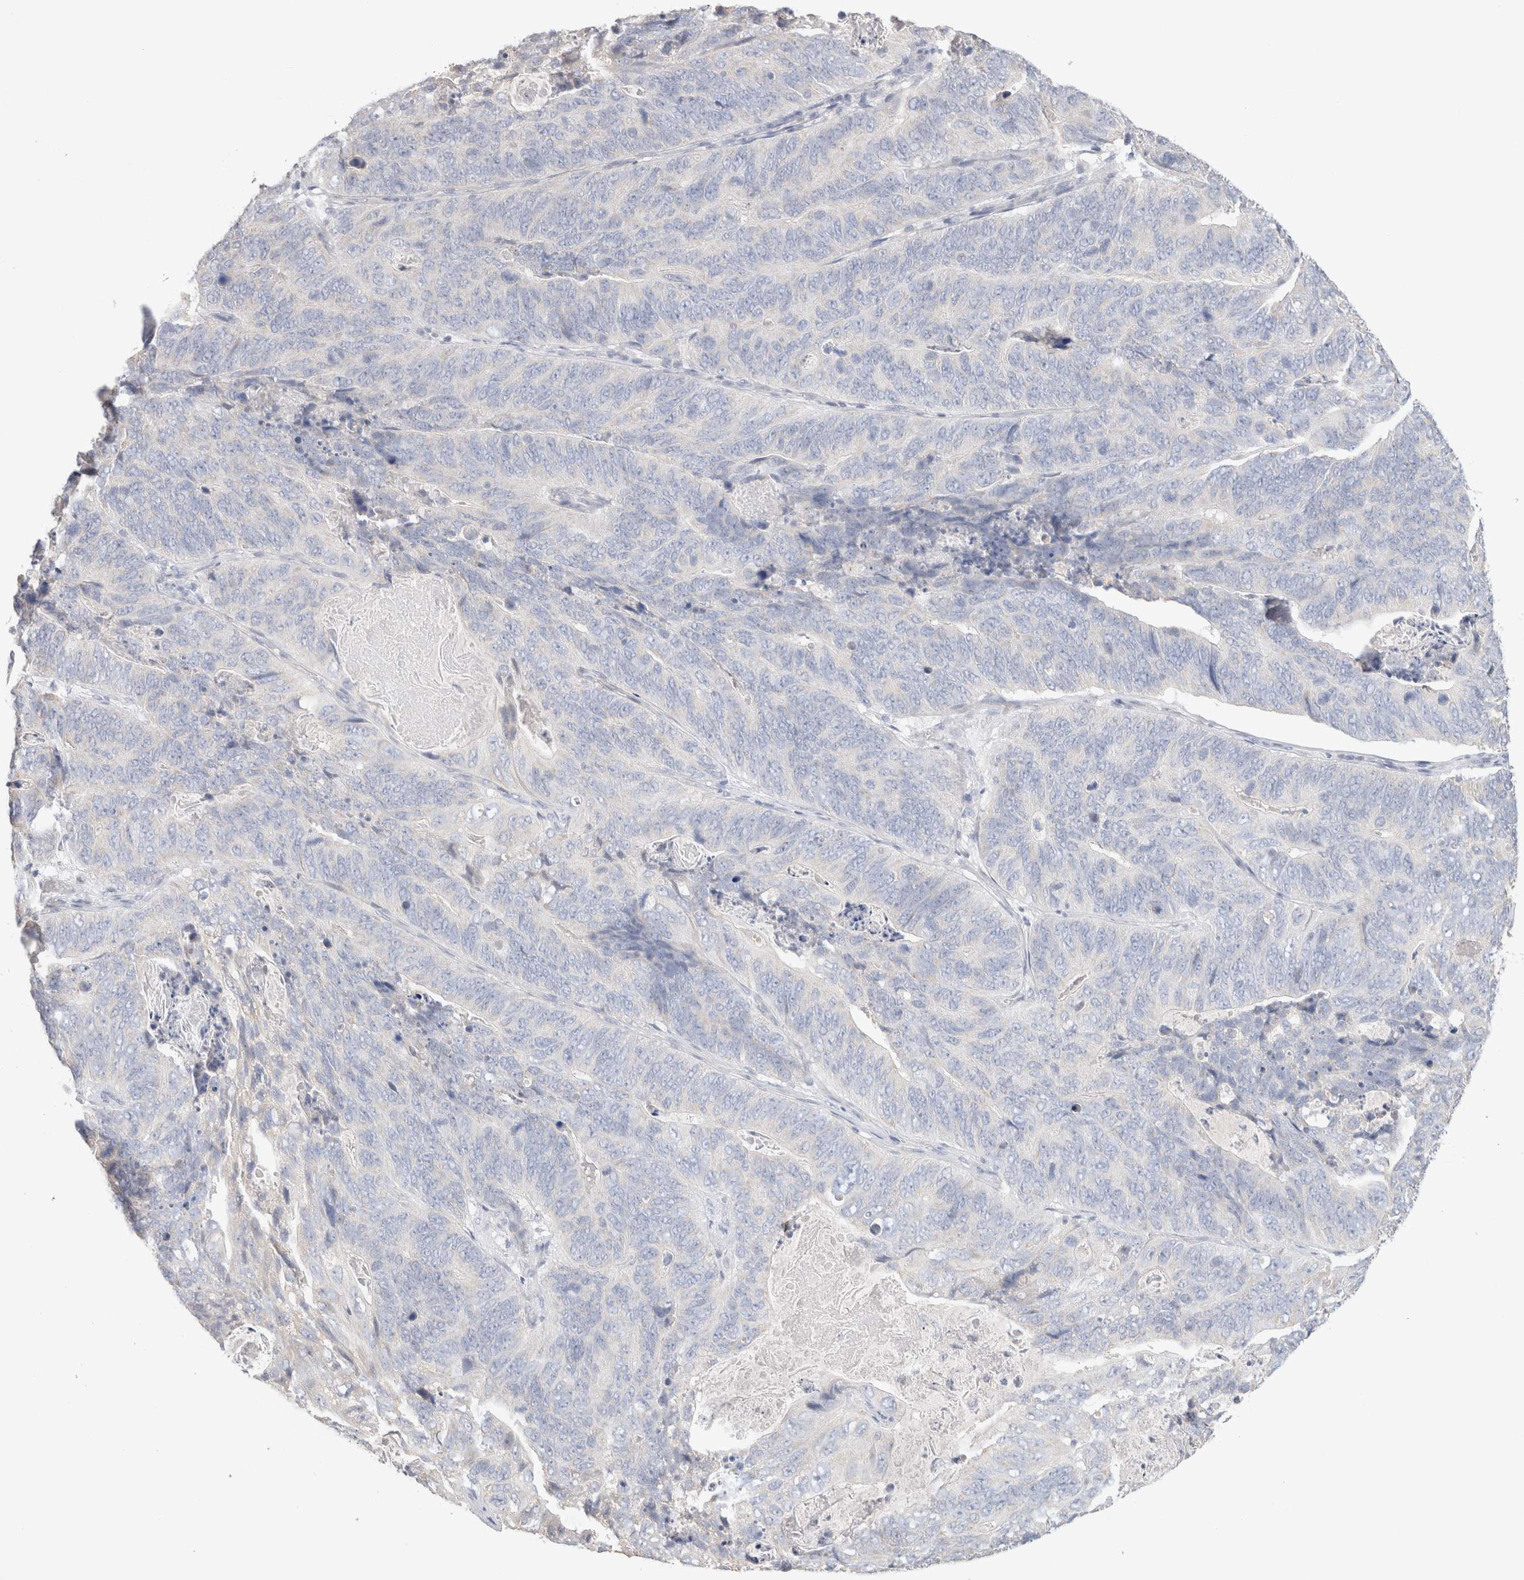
{"staining": {"intensity": "negative", "quantity": "none", "location": "none"}, "tissue": "stomach cancer", "cell_type": "Tumor cells", "image_type": "cancer", "snomed": [{"axis": "morphology", "description": "Normal tissue, NOS"}, {"axis": "morphology", "description": "Adenocarcinoma, NOS"}, {"axis": "topography", "description": "Stomach"}], "caption": "Protein analysis of stomach cancer demonstrates no significant positivity in tumor cells.", "gene": "MPP2", "patient": {"sex": "female", "age": 89}}